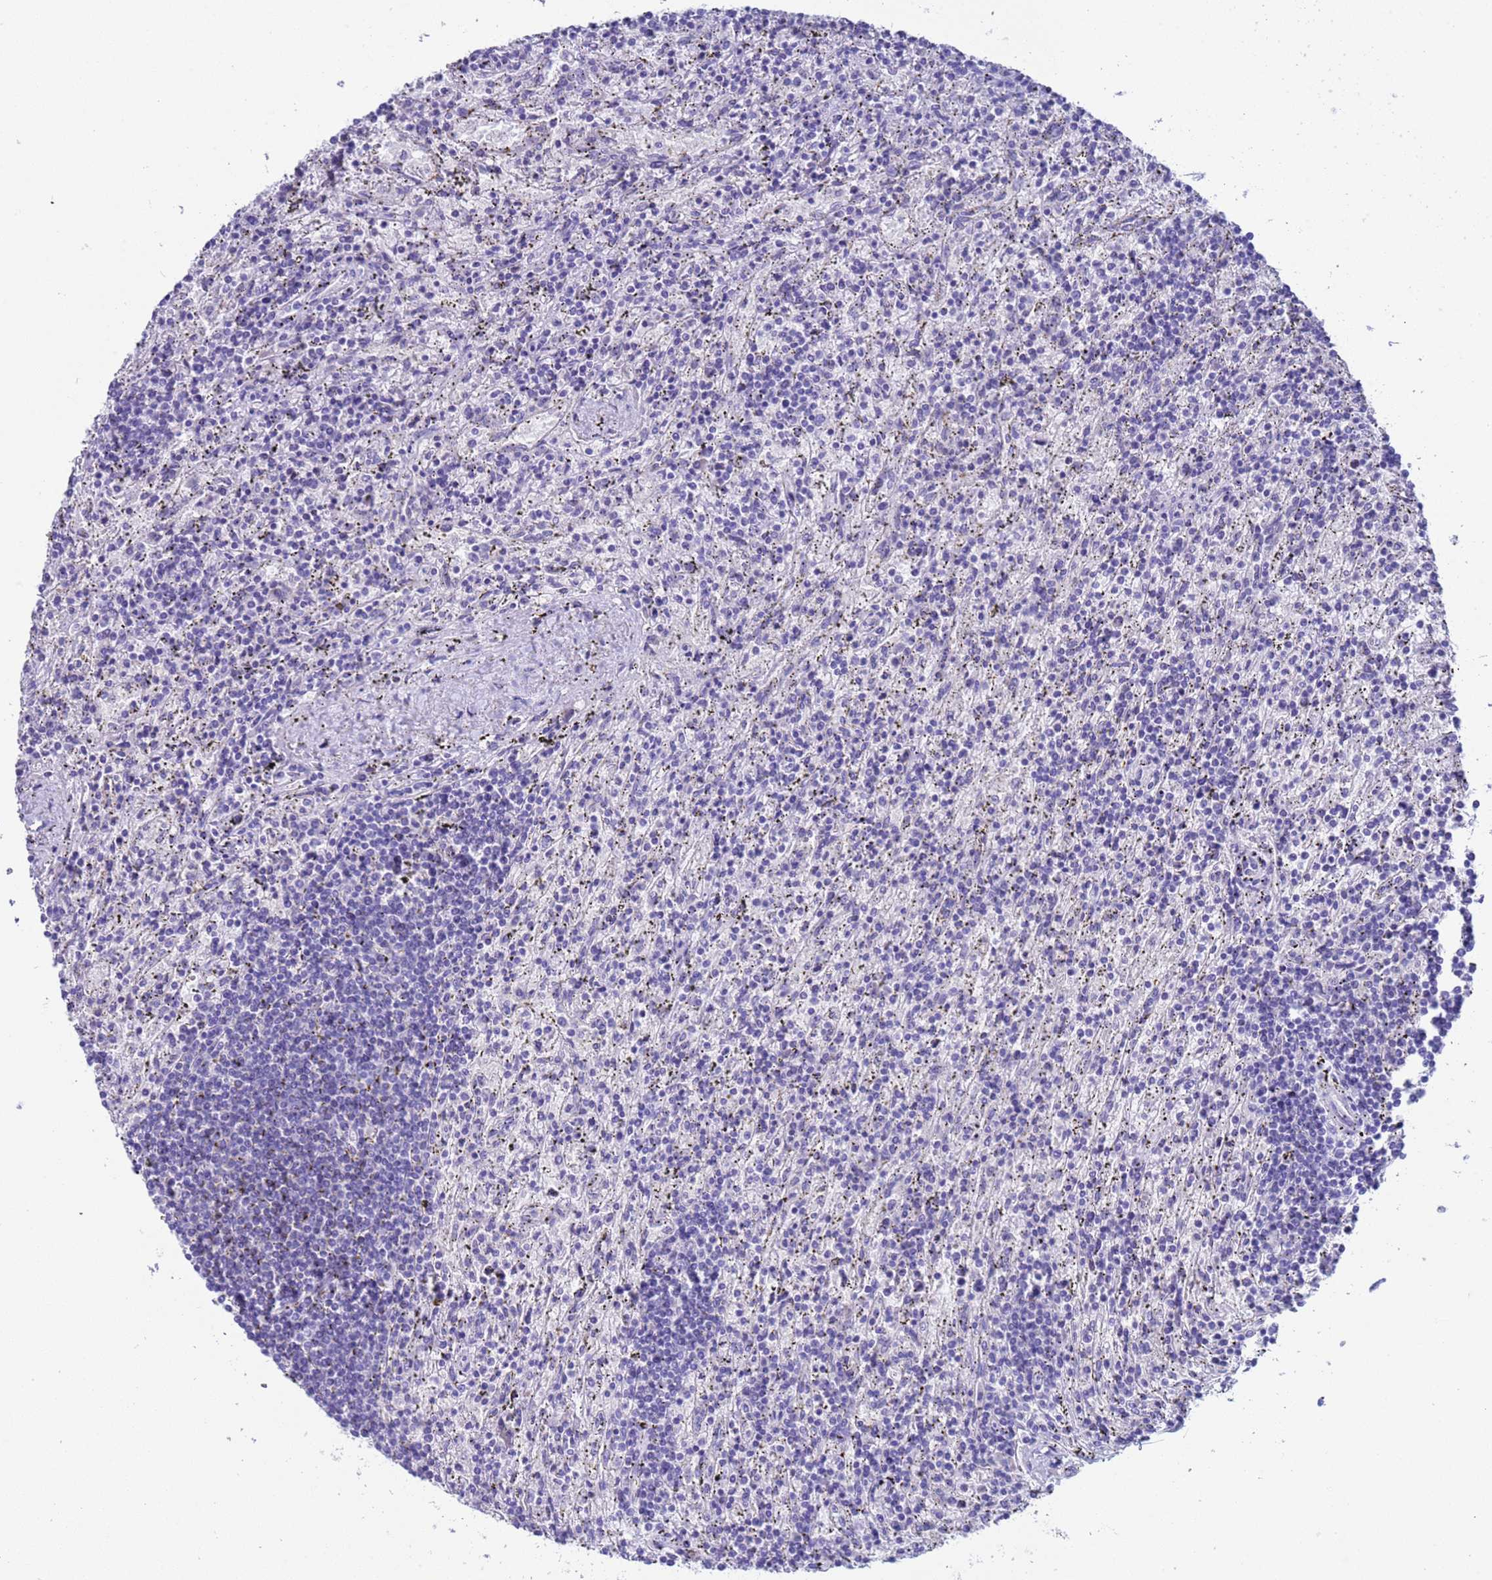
{"staining": {"intensity": "negative", "quantity": "none", "location": "none"}, "tissue": "lymphoma", "cell_type": "Tumor cells", "image_type": "cancer", "snomed": [{"axis": "morphology", "description": "Malignant lymphoma, non-Hodgkin's type, Low grade"}, {"axis": "topography", "description": "Spleen"}], "caption": "Immunohistochemistry of lymphoma displays no staining in tumor cells. The staining is performed using DAB brown chromogen with nuclei counter-stained in using hematoxylin.", "gene": "CKM", "patient": {"sex": "male", "age": 76}}